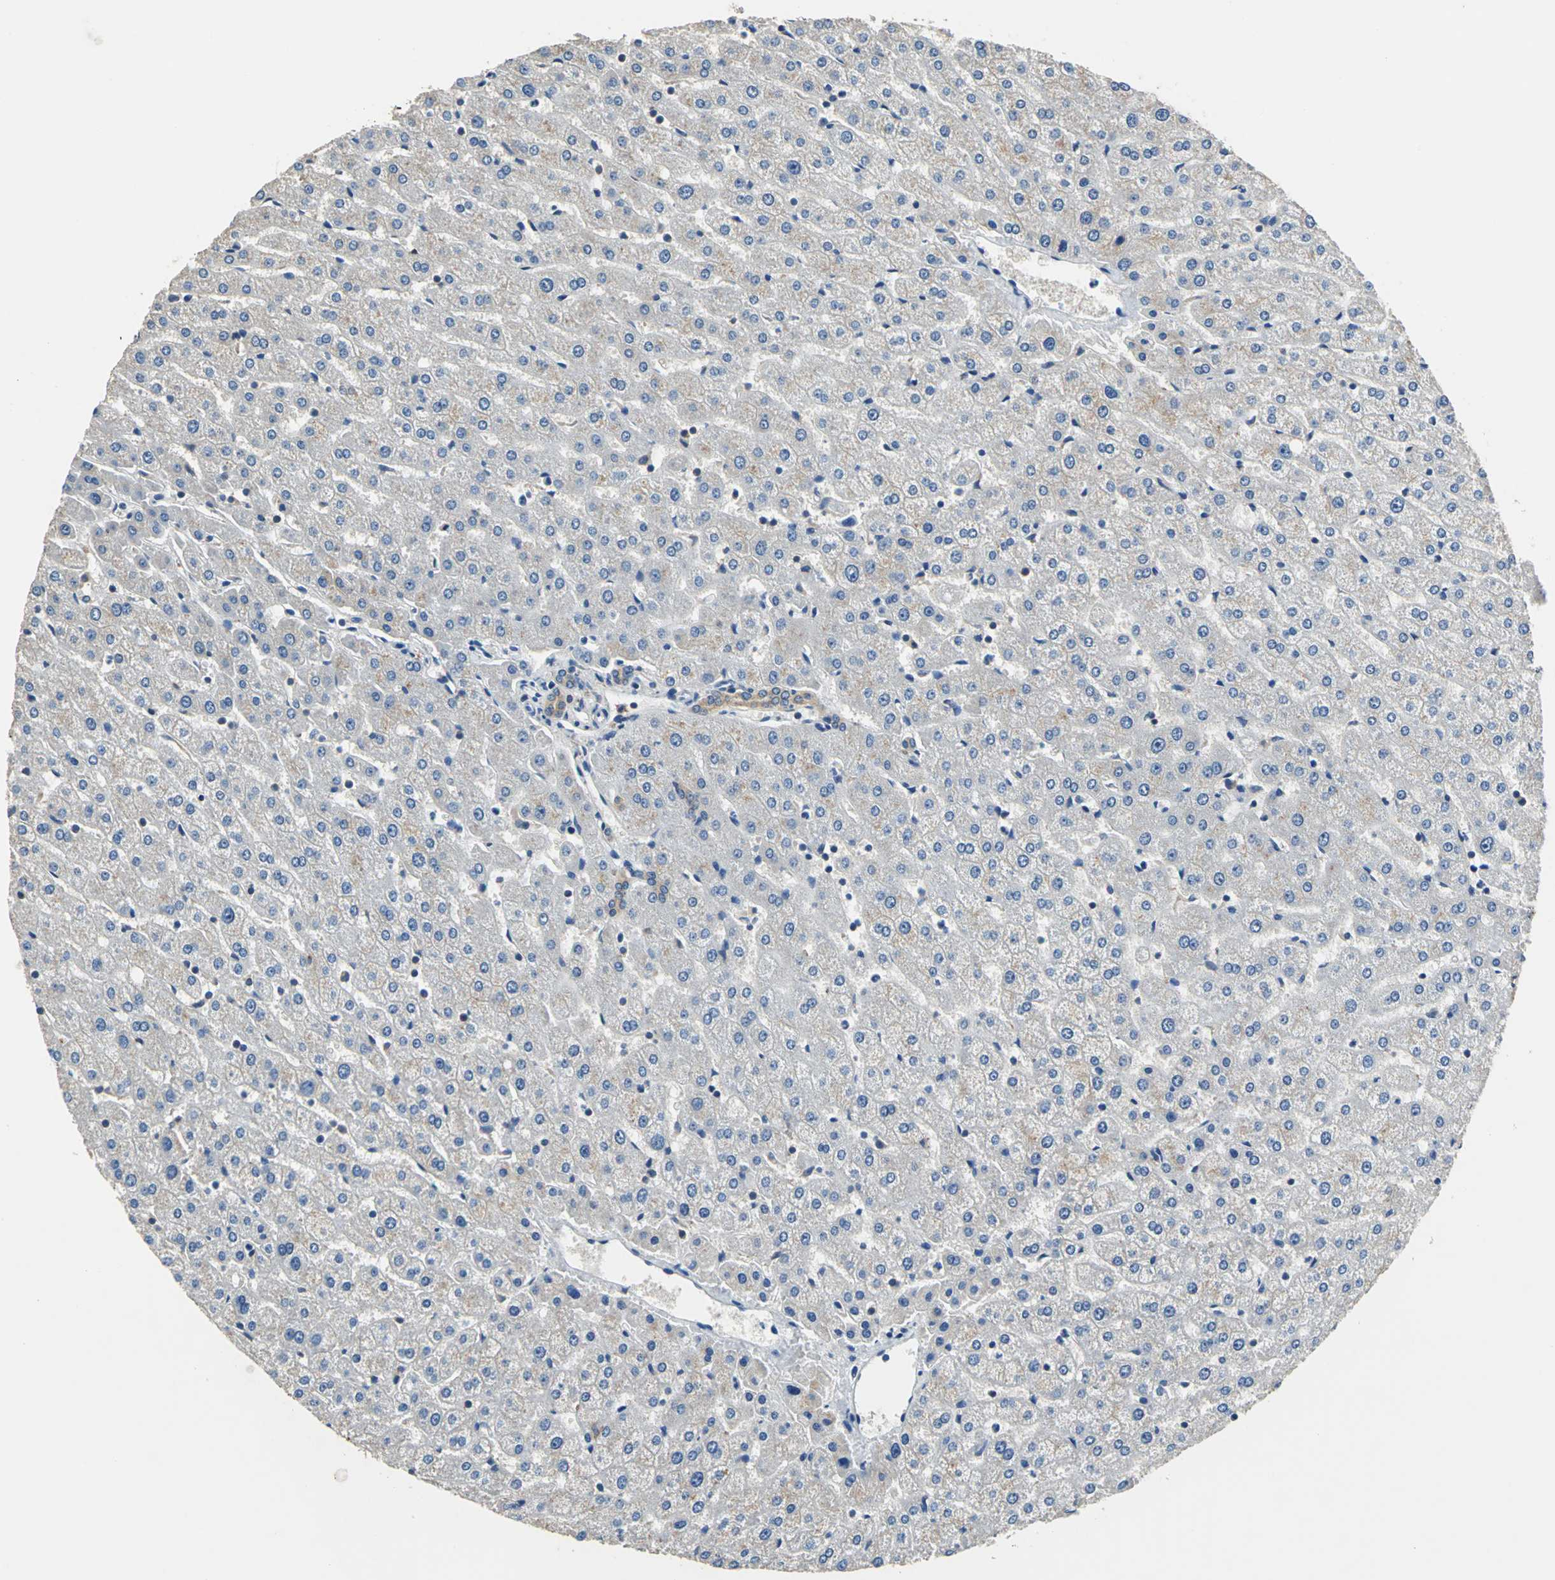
{"staining": {"intensity": "weak", "quantity": ">75%", "location": "cytoplasmic/membranous"}, "tissue": "liver", "cell_type": "Cholangiocytes", "image_type": "normal", "snomed": [{"axis": "morphology", "description": "Normal tissue, NOS"}, {"axis": "morphology", "description": "Fibrosis, NOS"}, {"axis": "topography", "description": "Liver"}], "caption": "Human liver stained for a protein (brown) exhibits weak cytoplasmic/membranous positive positivity in about >75% of cholangiocytes.", "gene": "PRKCA", "patient": {"sex": "female", "age": 29}}